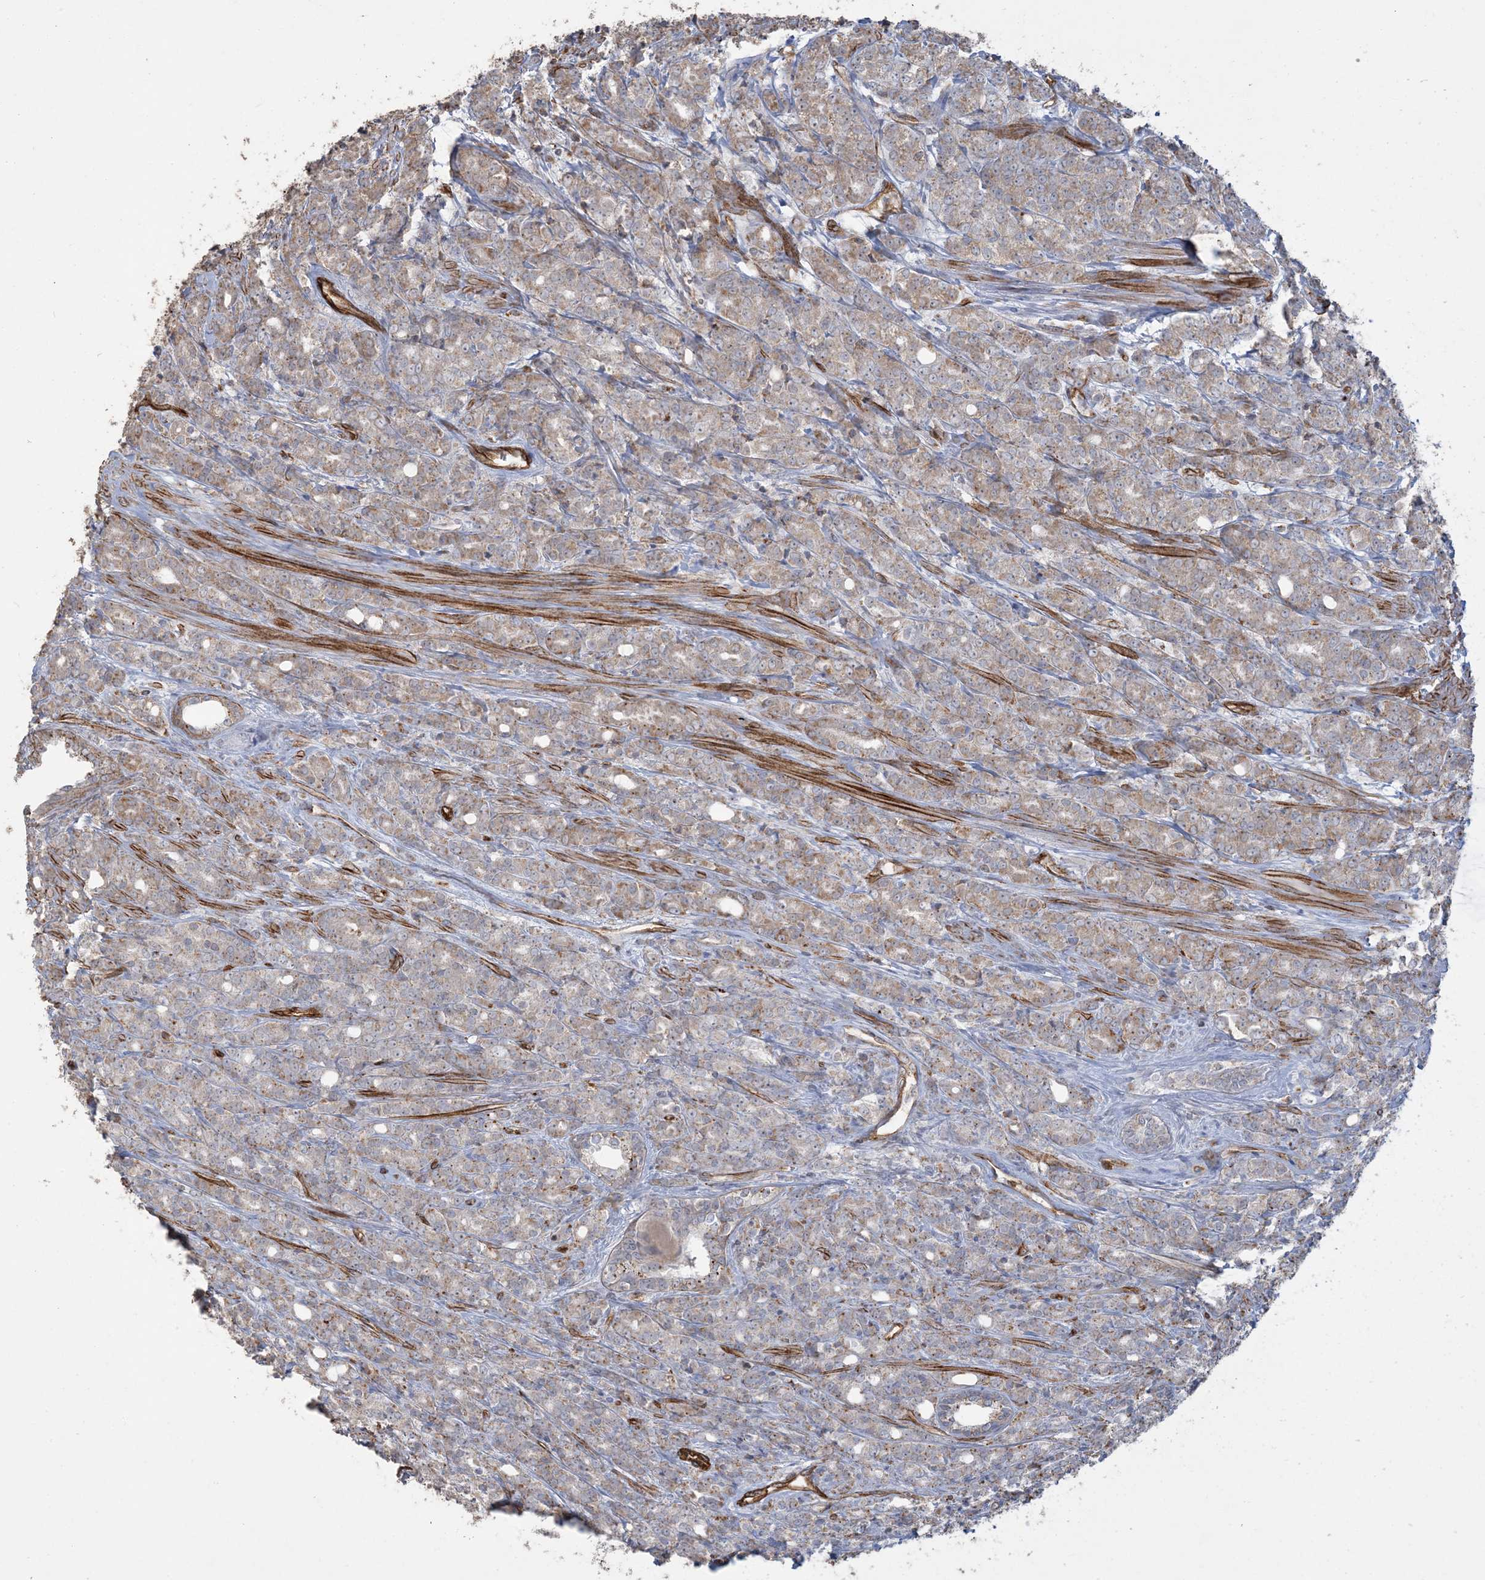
{"staining": {"intensity": "moderate", "quantity": ">75%", "location": "cytoplasmic/membranous"}, "tissue": "prostate cancer", "cell_type": "Tumor cells", "image_type": "cancer", "snomed": [{"axis": "morphology", "description": "Adenocarcinoma, High grade"}, {"axis": "topography", "description": "Prostate"}], "caption": "Human prostate cancer stained for a protein (brown) shows moderate cytoplasmic/membranous positive positivity in about >75% of tumor cells.", "gene": "AGA", "patient": {"sex": "male", "age": 62}}